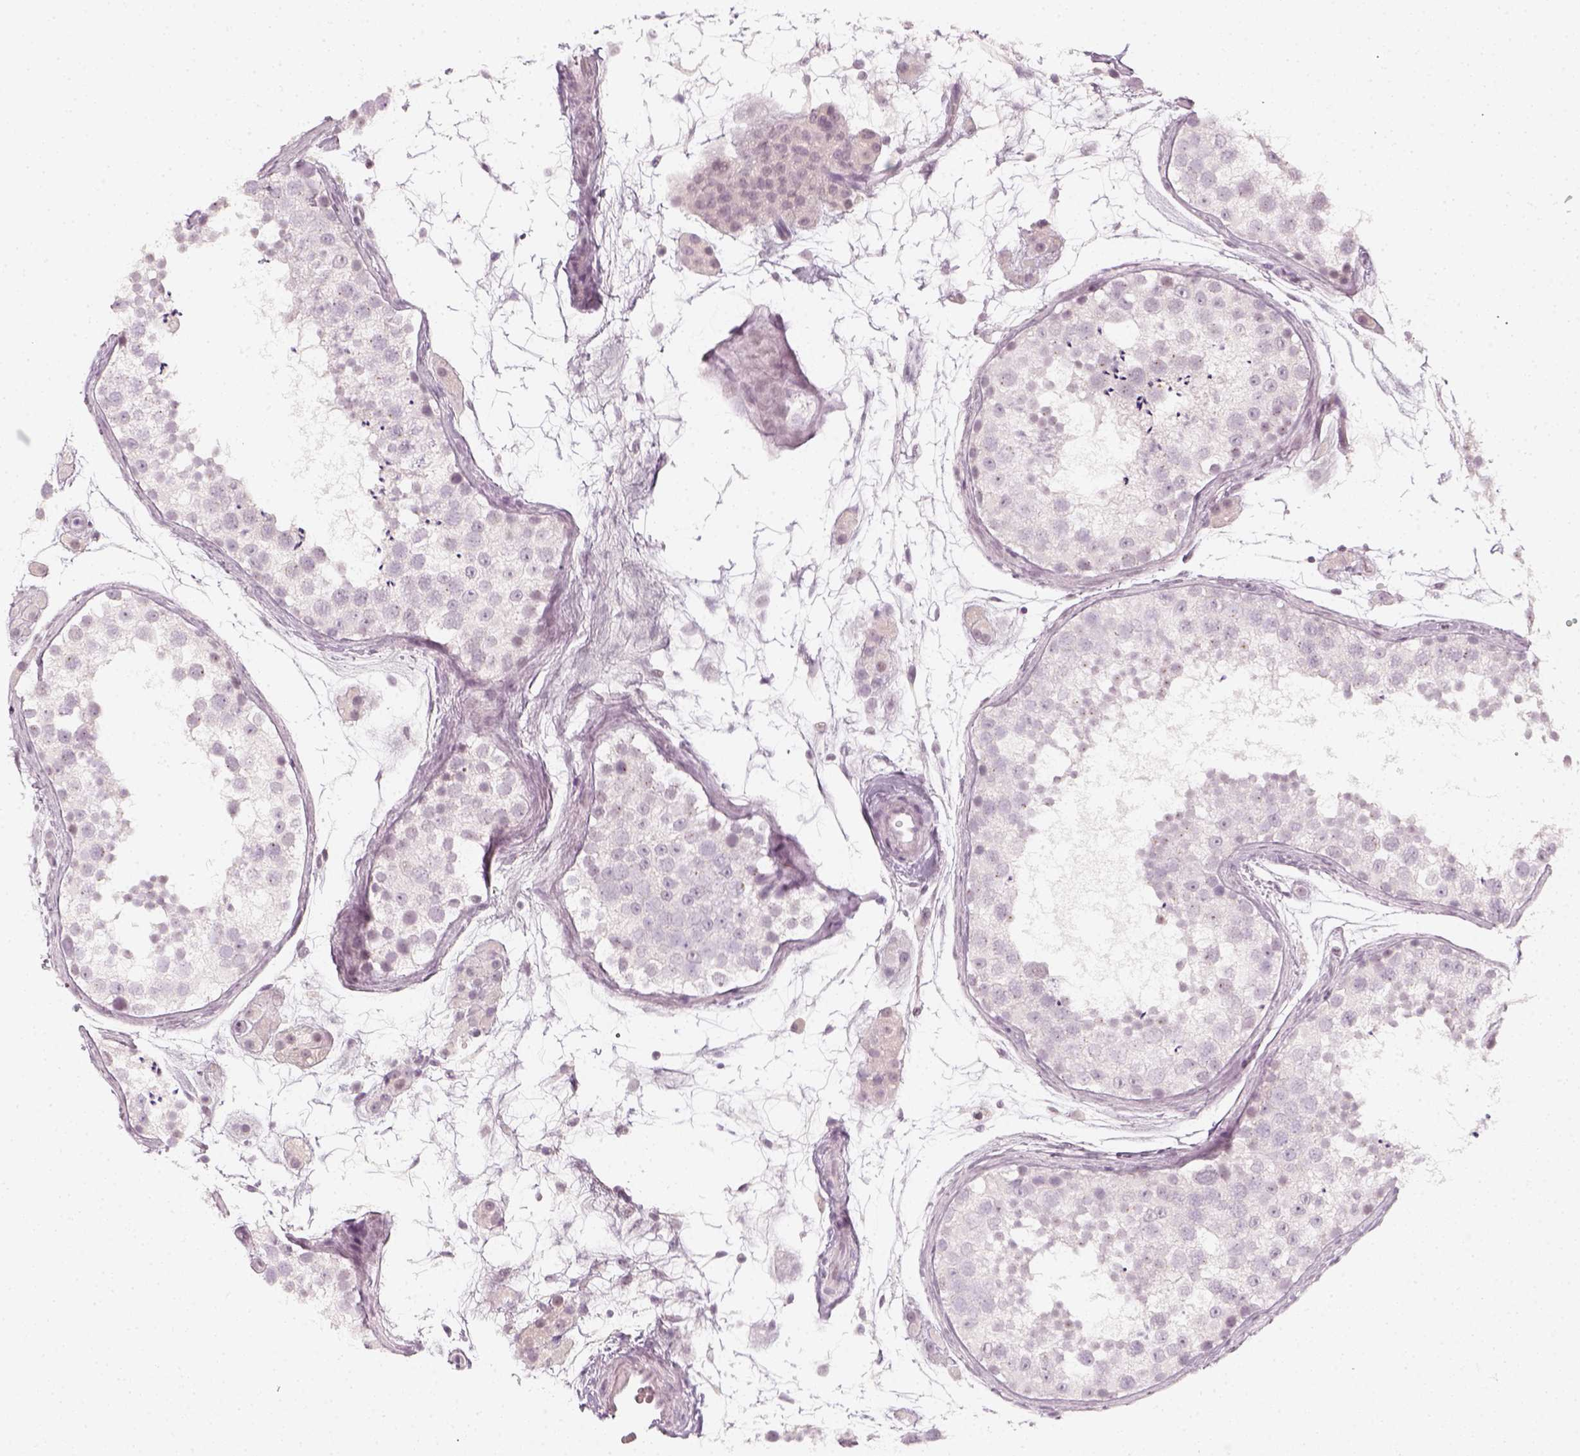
{"staining": {"intensity": "negative", "quantity": "none", "location": "none"}, "tissue": "testis", "cell_type": "Cells in seminiferous ducts", "image_type": "normal", "snomed": [{"axis": "morphology", "description": "Normal tissue, NOS"}, {"axis": "topography", "description": "Testis"}], "caption": "Immunohistochemistry (IHC) micrograph of unremarkable testis: testis stained with DAB exhibits no significant protein staining in cells in seminiferous ducts.", "gene": "KRTAP2", "patient": {"sex": "male", "age": 41}}